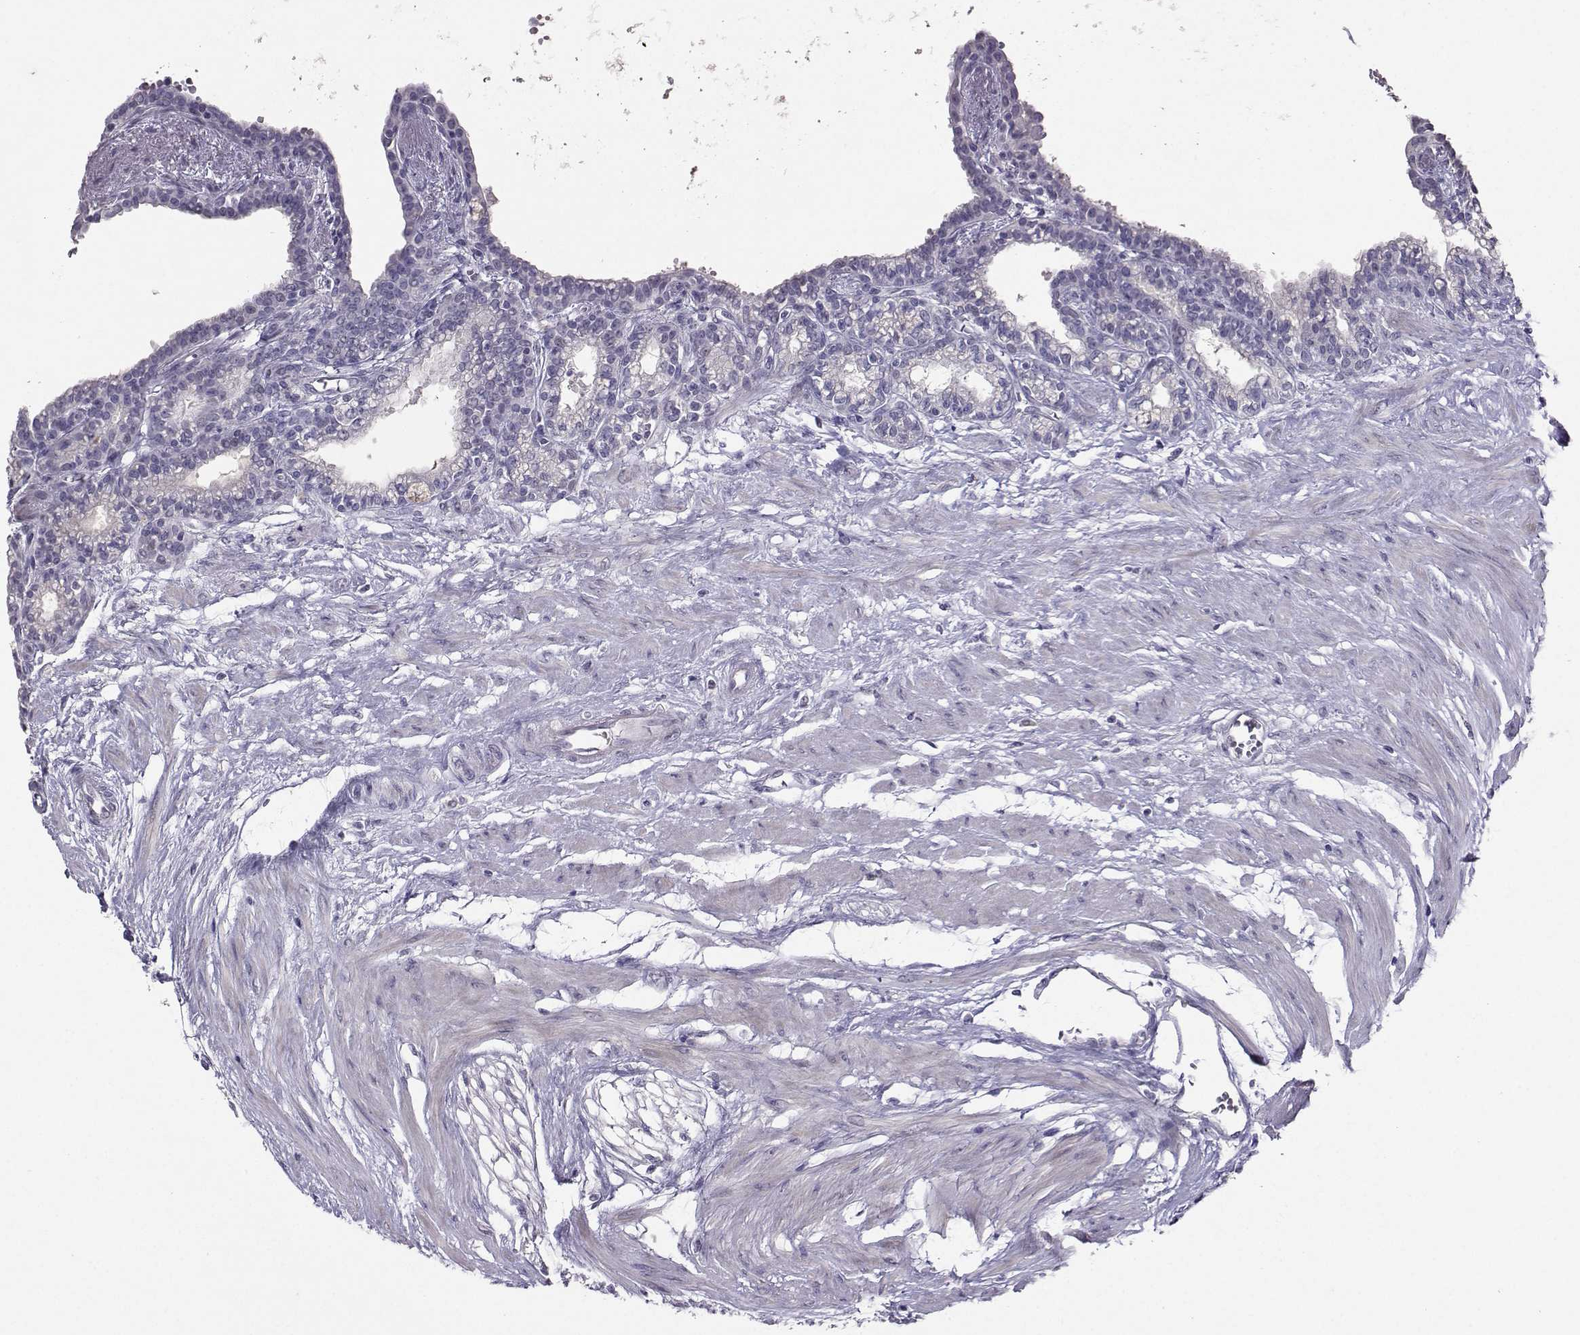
{"staining": {"intensity": "negative", "quantity": "none", "location": "none"}, "tissue": "seminal vesicle", "cell_type": "Glandular cells", "image_type": "normal", "snomed": [{"axis": "morphology", "description": "Normal tissue, NOS"}, {"axis": "morphology", "description": "Urothelial carcinoma, NOS"}, {"axis": "topography", "description": "Urinary bladder"}, {"axis": "topography", "description": "Seminal veicle"}], "caption": "DAB immunohistochemical staining of normal human seminal vesicle demonstrates no significant expression in glandular cells. Brightfield microscopy of immunohistochemistry (IHC) stained with DAB (3,3'-diaminobenzidine) (brown) and hematoxylin (blue), captured at high magnification.", "gene": "CARTPT", "patient": {"sex": "male", "age": 76}}